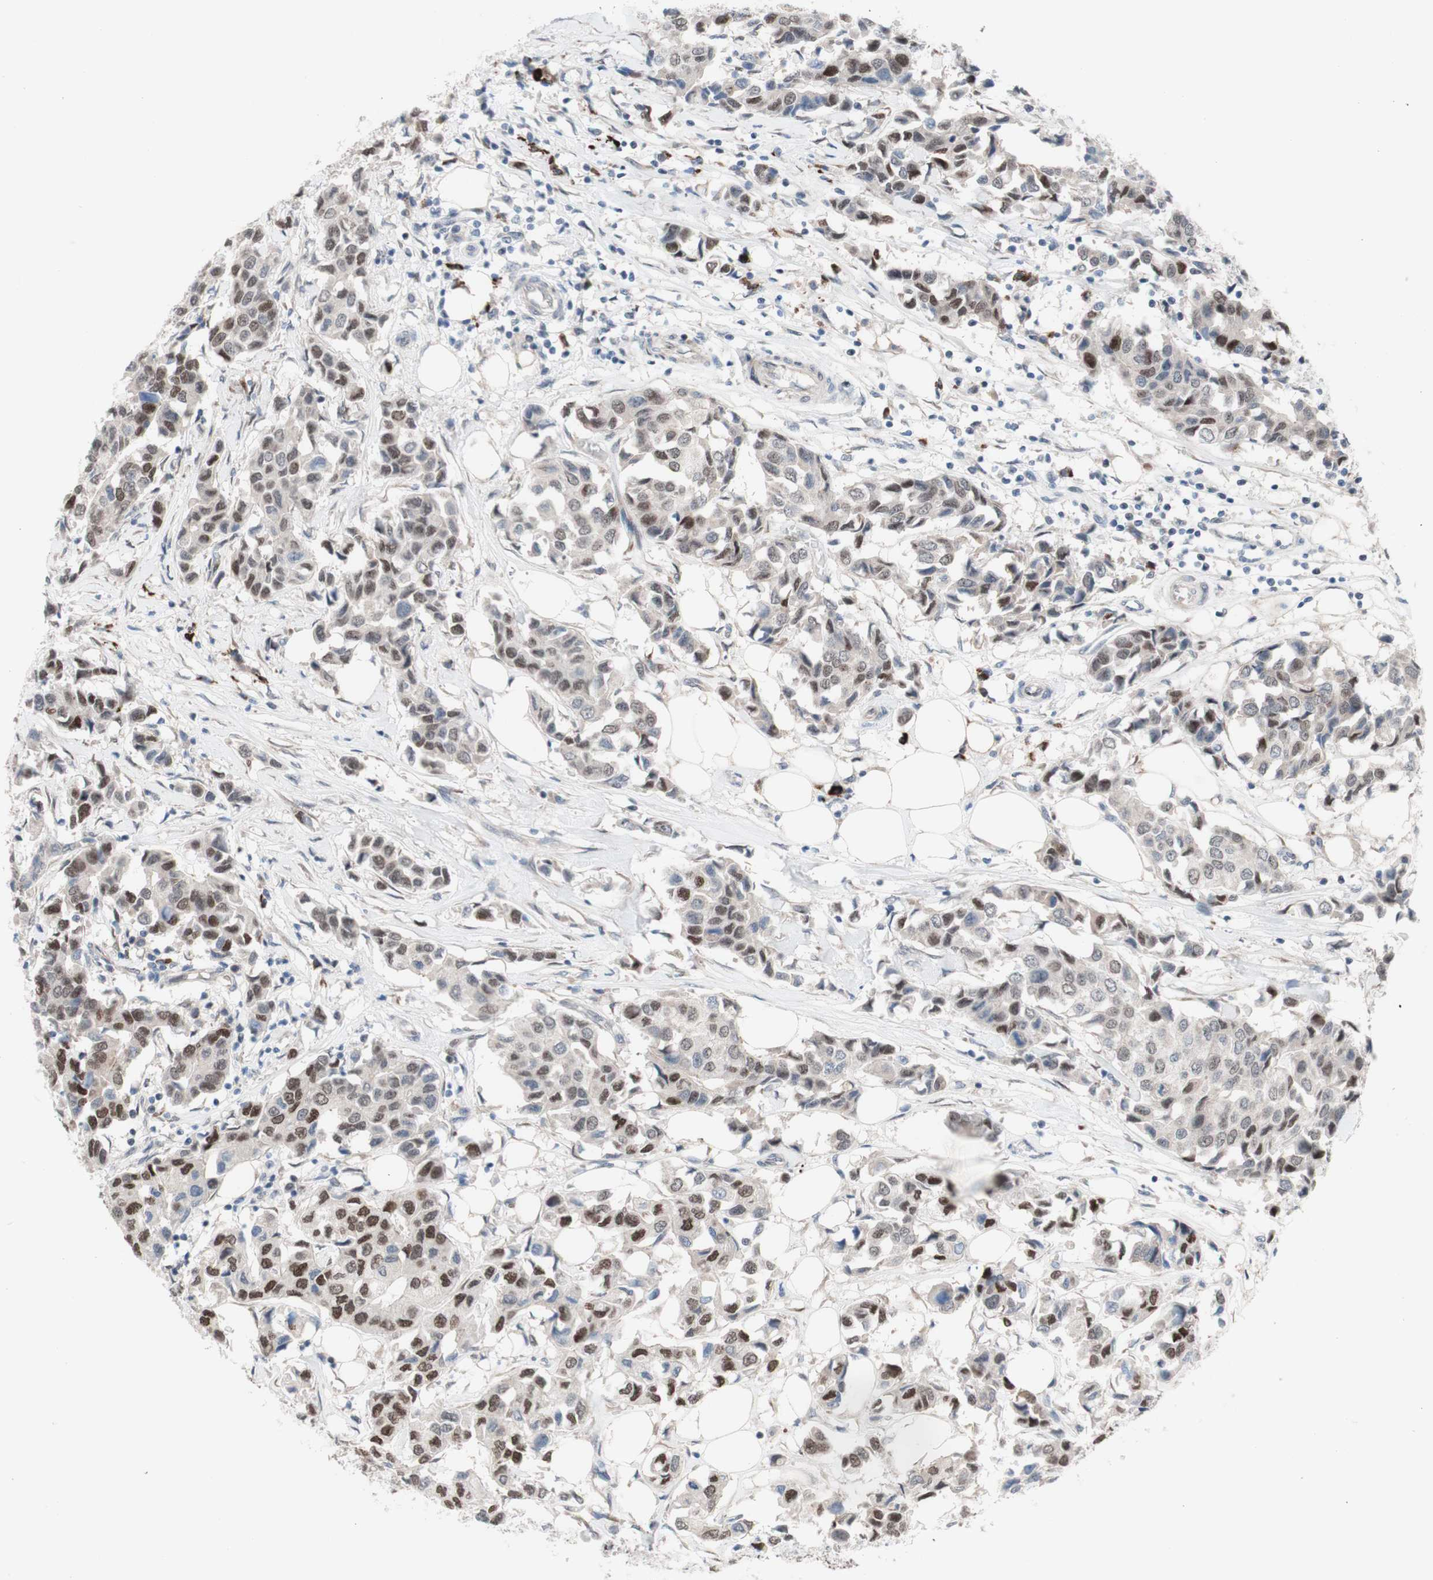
{"staining": {"intensity": "moderate", "quantity": "25%-75%", "location": "nuclear"}, "tissue": "breast cancer", "cell_type": "Tumor cells", "image_type": "cancer", "snomed": [{"axis": "morphology", "description": "Duct carcinoma"}, {"axis": "topography", "description": "Breast"}], "caption": "Breast invasive ductal carcinoma stained with immunohistochemistry (IHC) shows moderate nuclear expression in approximately 25%-75% of tumor cells.", "gene": "PHTF2", "patient": {"sex": "female", "age": 80}}